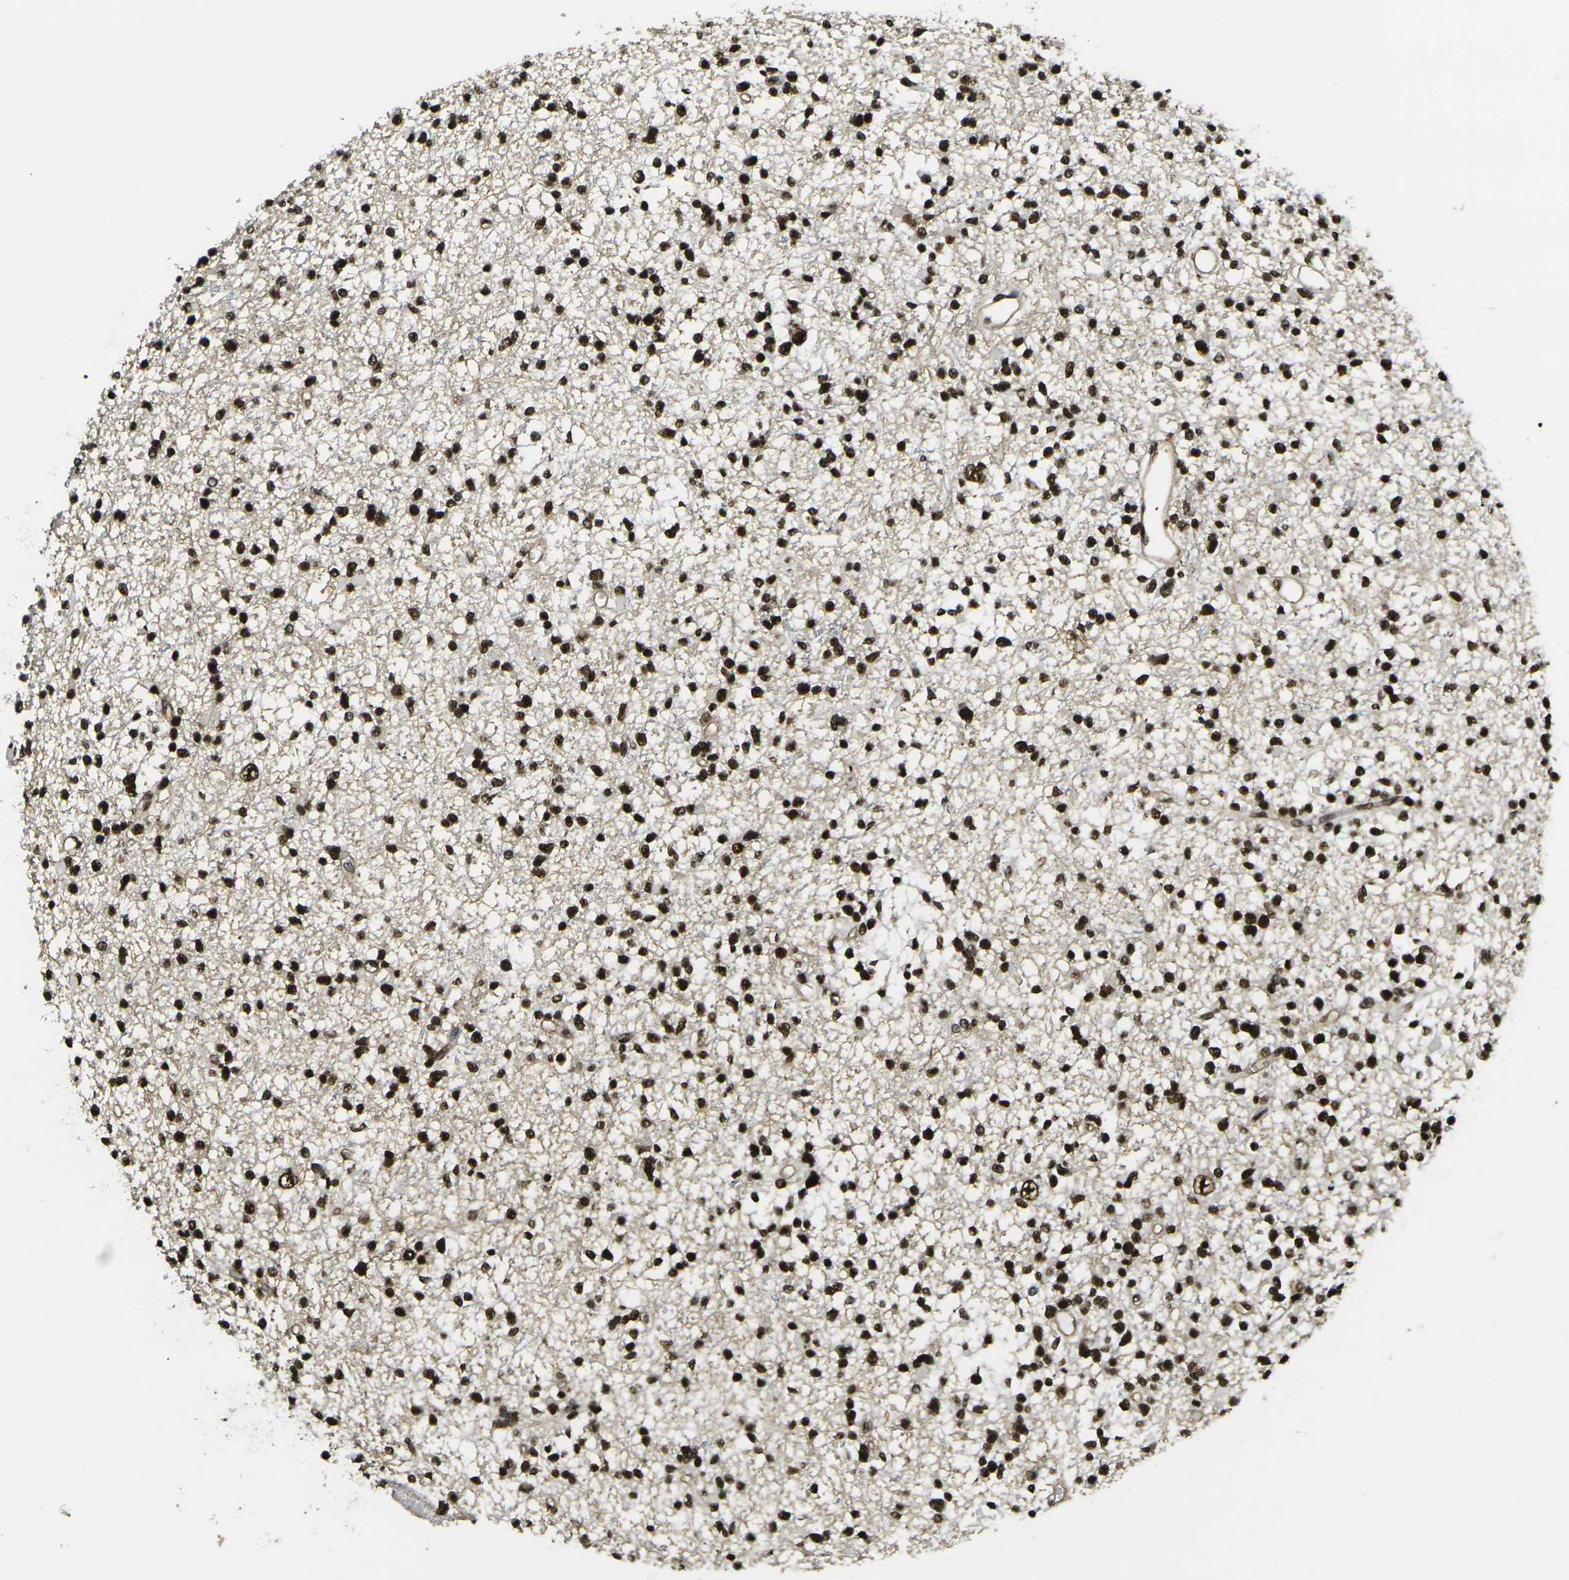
{"staining": {"intensity": "strong", "quantity": ">75%", "location": "nuclear"}, "tissue": "glioma", "cell_type": "Tumor cells", "image_type": "cancer", "snomed": [{"axis": "morphology", "description": "Glioma, malignant, Low grade"}, {"axis": "topography", "description": "Brain"}], "caption": "The image shows a brown stain indicating the presence of a protein in the nuclear of tumor cells in malignant glioma (low-grade). Immunohistochemistry (ihc) stains the protein in brown and the nuclei are stained blue.", "gene": "SMARCC1", "patient": {"sex": "female", "age": 22}}